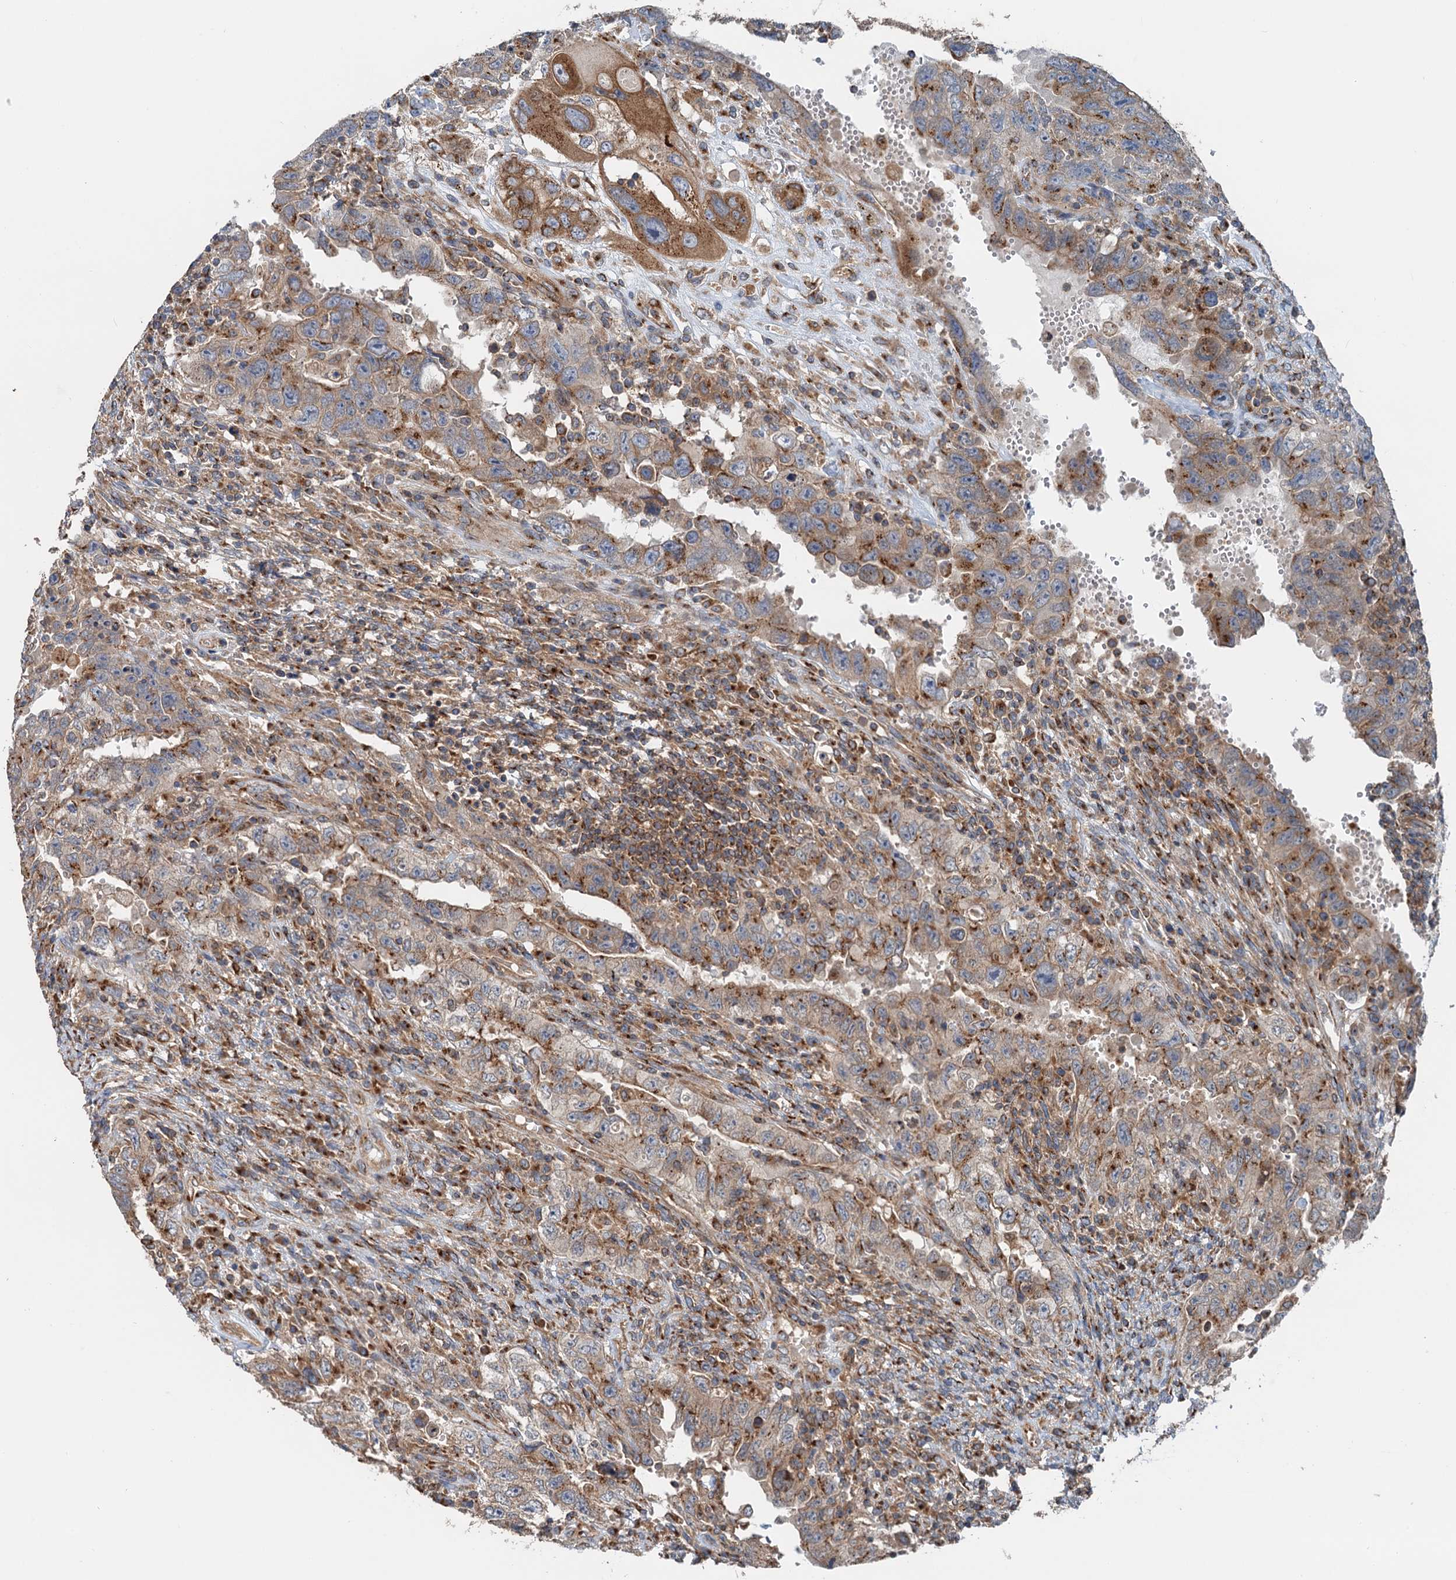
{"staining": {"intensity": "moderate", "quantity": "25%-75%", "location": "cytoplasmic/membranous"}, "tissue": "testis cancer", "cell_type": "Tumor cells", "image_type": "cancer", "snomed": [{"axis": "morphology", "description": "Carcinoma, Embryonal, NOS"}, {"axis": "topography", "description": "Testis"}], "caption": "Tumor cells reveal medium levels of moderate cytoplasmic/membranous positivity in approximately 25%-75% of cells in testis cancer (embryonal carcinoma).", "gene": "ANKRD26", "patient": {"sex": "male", "age": 26}}